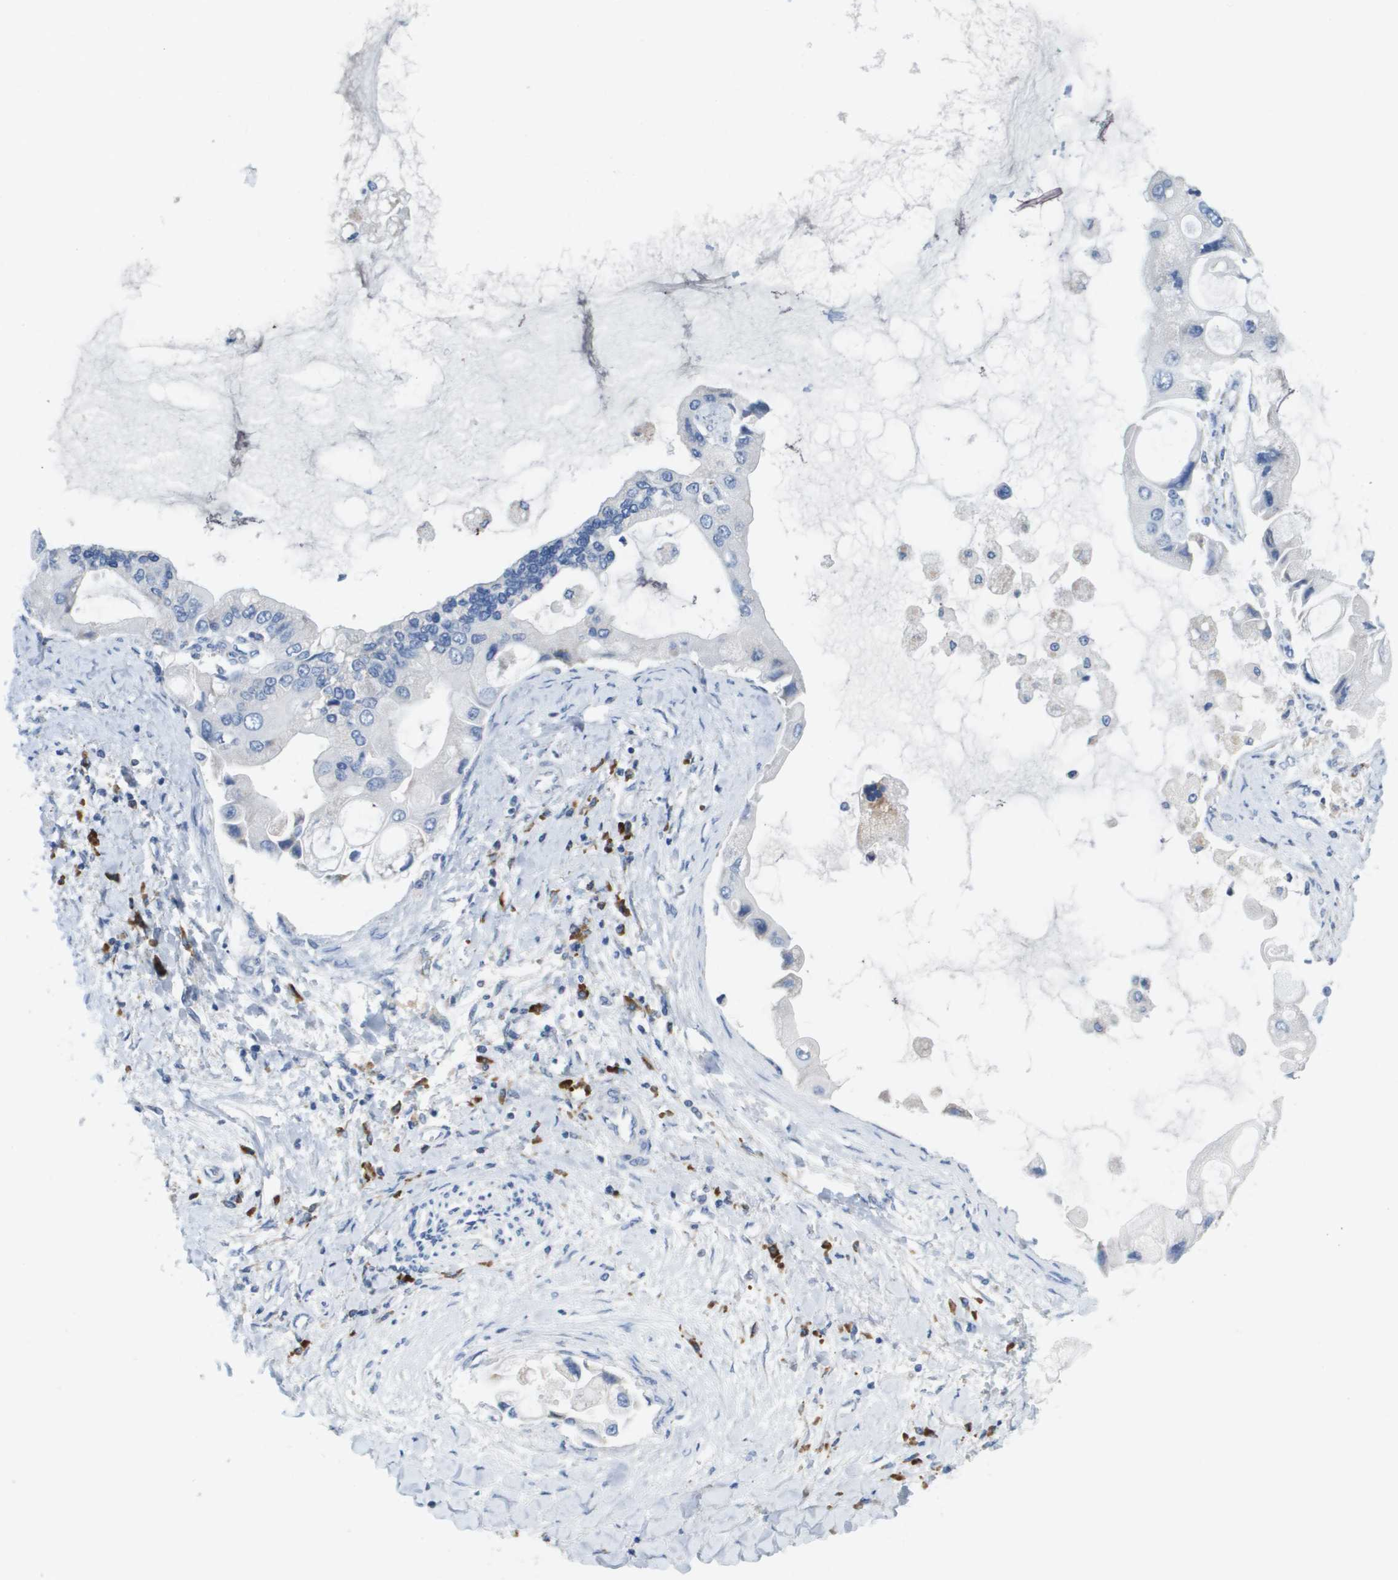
{"staining": {"intensity": "negative", "quantity": "none", "location": "none"}, "tissue": "liver cancer", "cell_type": "Tumor cells", "image_type": "cancer", "snomed": [{"axis": "morphology", "description": "Cholangiocarcinoma"}, {"axis": "topography", "description": "Liver"}], "caption": "DAB immunohistochemical staining of human liver cancer (cholangiocarcinoma) reveals no significant staining in tumor cells.", "gene": "CD3G", "patient": {"sex": "male", "age": 50}}